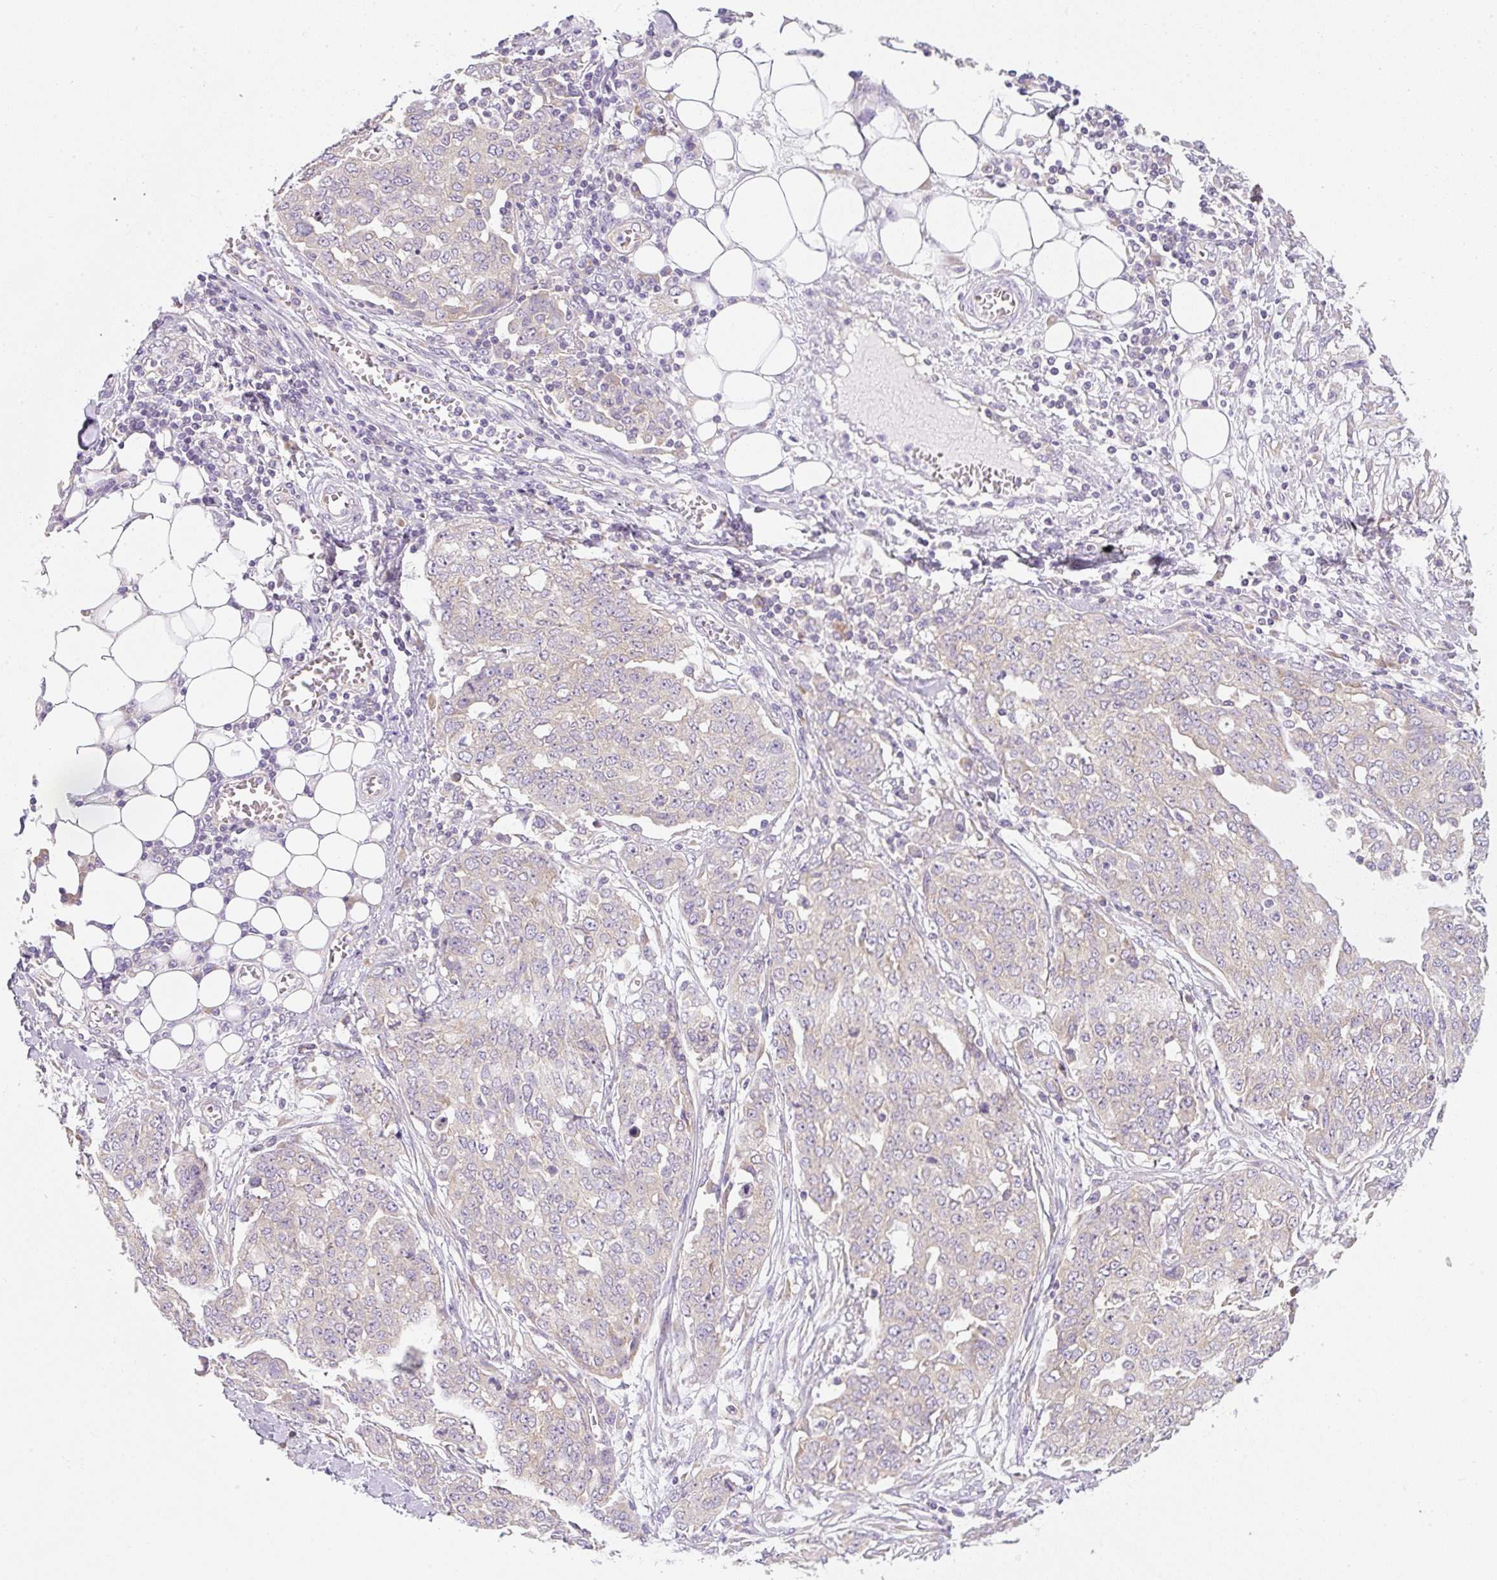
{"staining": {"intensity": "weak", "quantity": "<25%", "location": "cytoplasmic/membranous"}, "tissue": "ovarian cancer", "cell_type": "Tumor cells", "image_type": "cancer", "snomed": [{"axis": "morphology", "description": "Cystadenocarcinoma, serous, NOS"}, {"axis": "topography", "description": "Soft tissue"}, {"axis": "topography", "description": "Ovary"}], "caption": "IHC of human ovarian cancer displays no expression in tumor cells.", "gene": "RPL18A", "patient": {"sex": "female", "age": 57}}